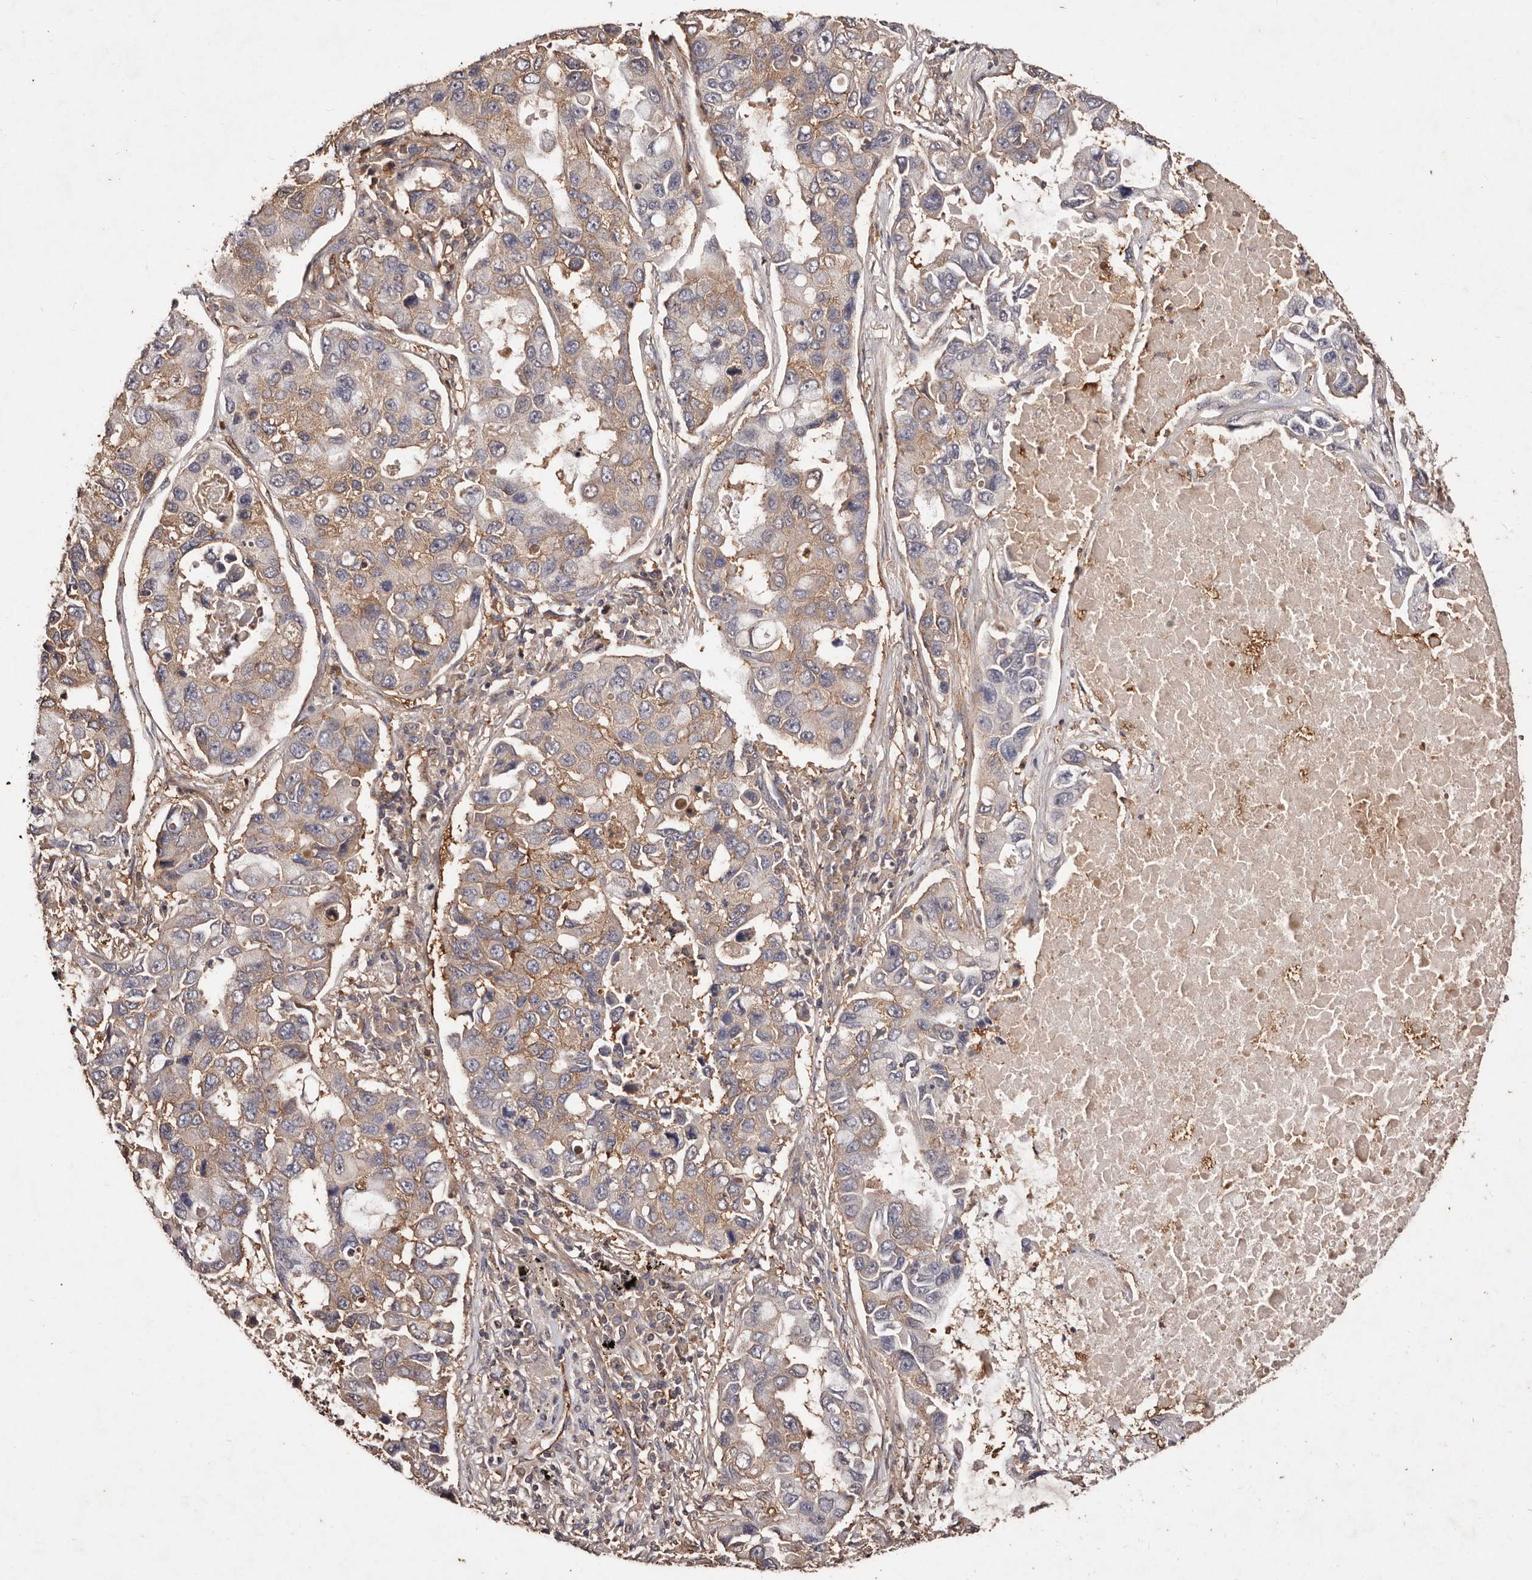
{"staining": {"intensity": "weak", "quantity": "25%-75%", "location": "cytoplasmic/membranous"}, "tissue": "lung cancer", "cell_type": "Tumor cells", "image_type": "cancer", "snomed": [{"axis": "morphology", "description": "Adenocarcinoma, NOS"}, {"axis": "topography", "description": "Lung"}], "caption": "A high-resolution histopathology image shows immunohistochemistry staining of lung adenocarcinoma, which reveals weak cytoplasmic/membranous expression in about 25%-75% of tumor cells.", "gene": "CCL14", "patient": {"sex": "male", "age": 64}}